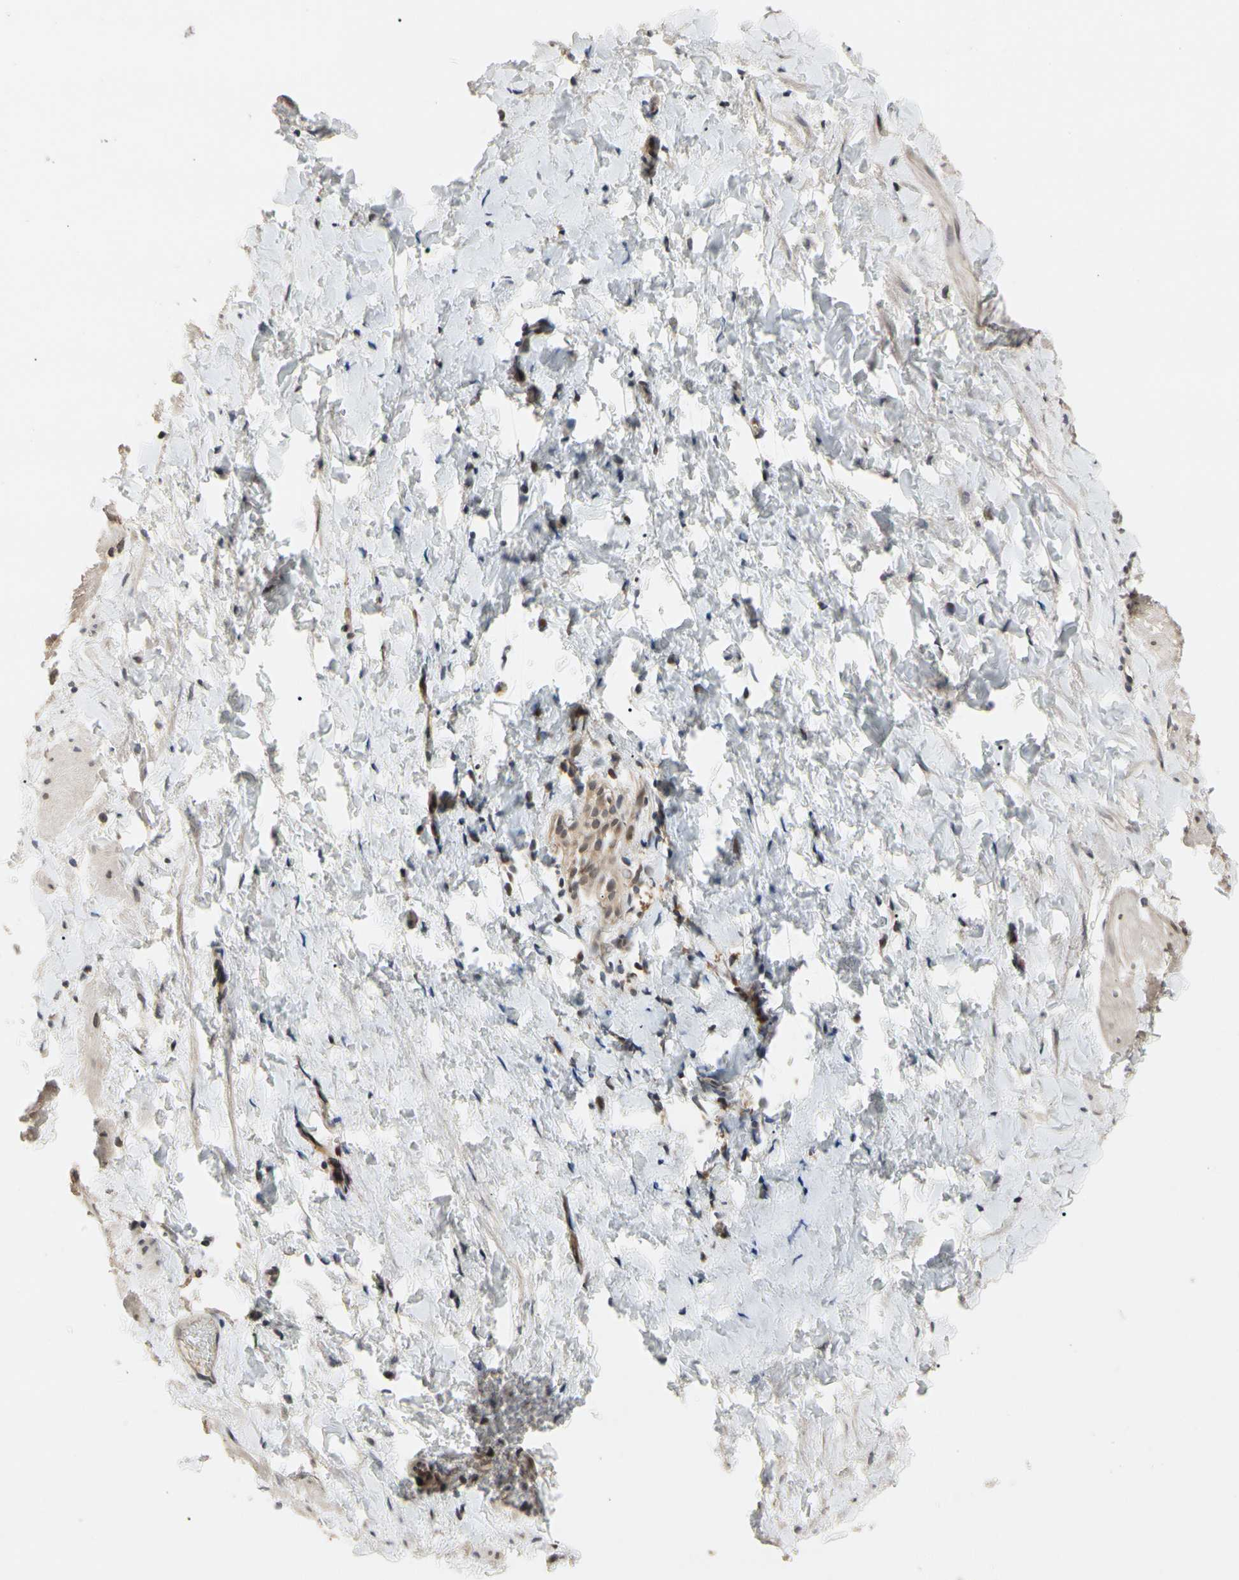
{"staining": {"intensity": "weak", "quantity": ">75%", "location": "cytoplasmic/membranous"}, "tissue": "smooth muscle", "cell_type": "Smooth muscle cells", "image_type": "normal", "snomed": [{"axis": "morphology", "description": "Normal tissue, NOS"}, {"axis": "topography", "description": "Smooth muscle"}], "caption": "Protein expression analysis of unremarkable smooth muscle reveals weak cytoplasmic/membranous staining in approximately >75% of smooth muscle cells. The protein is shown in brown color, while the nuclei are stained blue.", "gene": "CYTIP", "patient": {"sex": "male", "age": 16}}